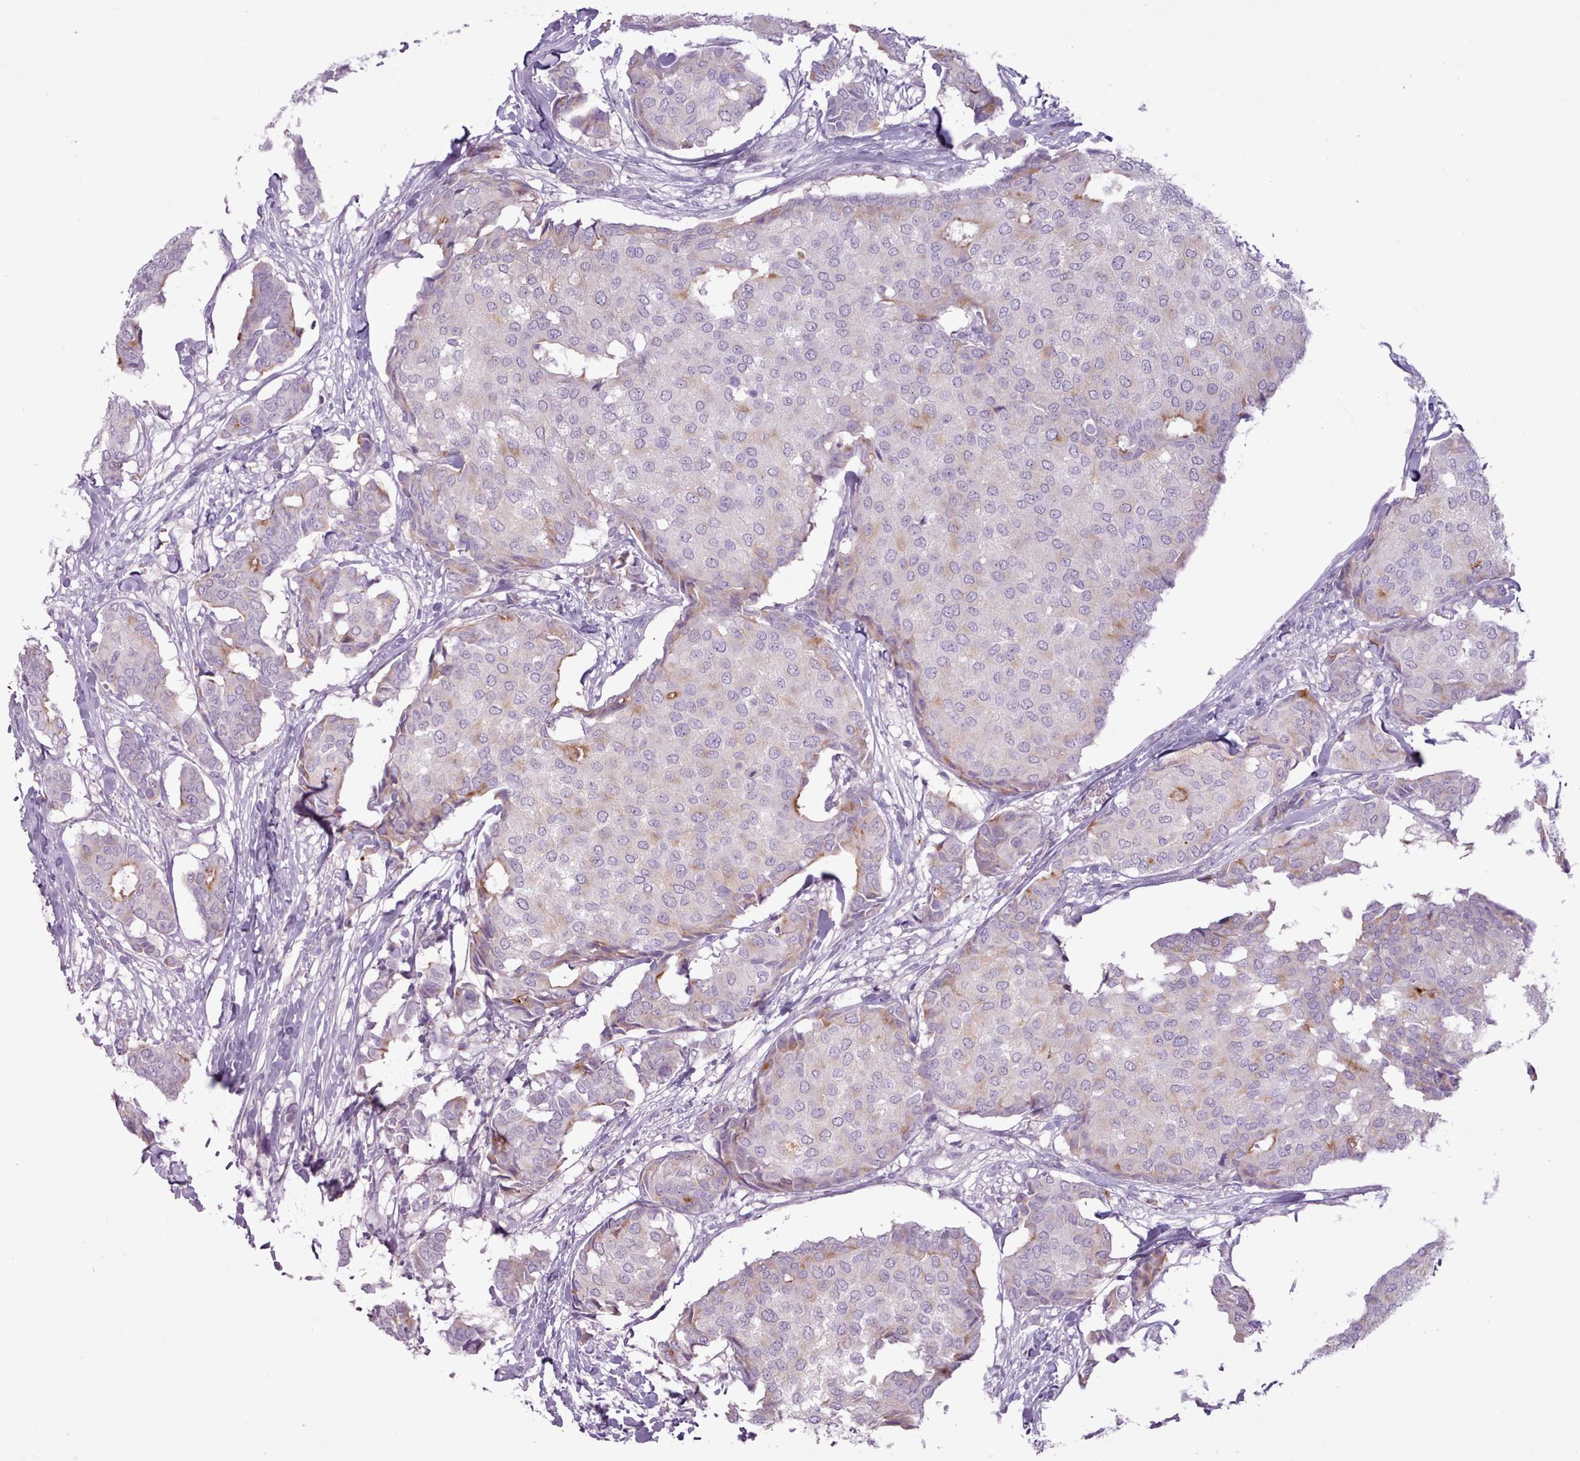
{"staining": {"intensity": "moderate", "quantity": "<25%", "location": "cytoplasmic/membranous"}, "tissue": "breast cancer", "cell_type": "Tumor cells", "image_type": "cancer", "snomed": [{"axis": "morphology", "description": "Duct carcinoma"}, {"axis": "topography", "description": "Breast"}], "caption": "Infiltrating ductal carcinoma (breast) tissue exhibits moderate cytoplasmic/membranous positivity in approximately <25% of tumor cells, visualized by immunohistochemistry.", "gene": "ATRAID", "patient": {"sex": "female", "age": 75}}